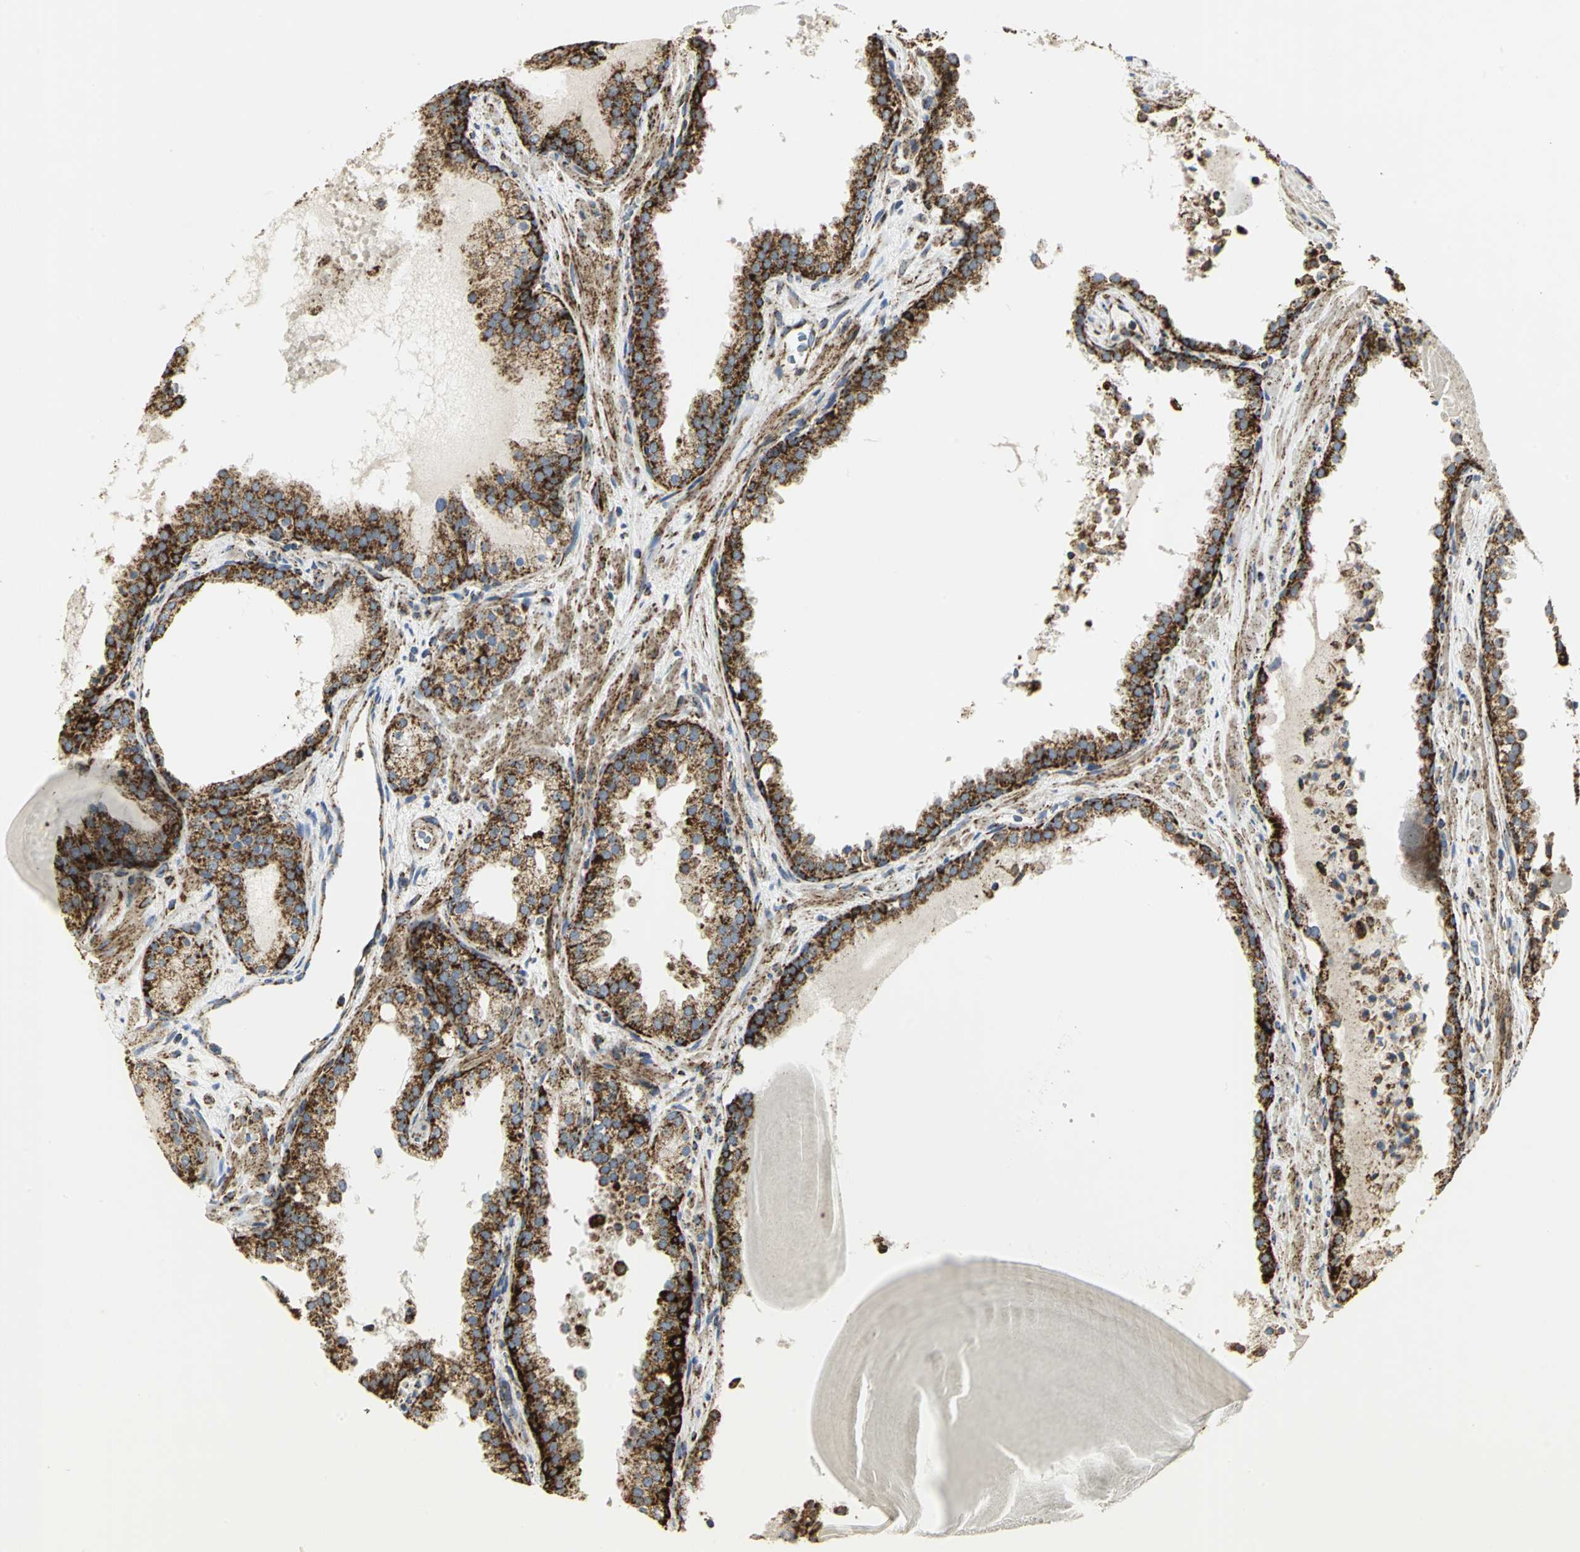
{"staining": {"intensity": "strong", "quantity": ">75%", "location": "cytoplasmic/membranous"}, "tissue": "prostate cancer", "cell_type": "Tumor cells", "image_type": "cancer", "snomed": [{"axis": "morphology", "description": "Adenocarcinoma, Low grade"}, {"axis": "topography", "description": "Prostate"}], "caption": "Prostate cancer (low-grade adenocarcinoma) stained with DAB IHC exhibits high levels of strong cytoplasmic/membranous positivity in approximately >75% of tumor cells. The protein of interest is stained brown, and the nuclei are stained in blue (DAB IHC with brightfield microscopy, high magnification).", "gene": "VDAC1", "patient": {"sex": "male", "age": 63}}